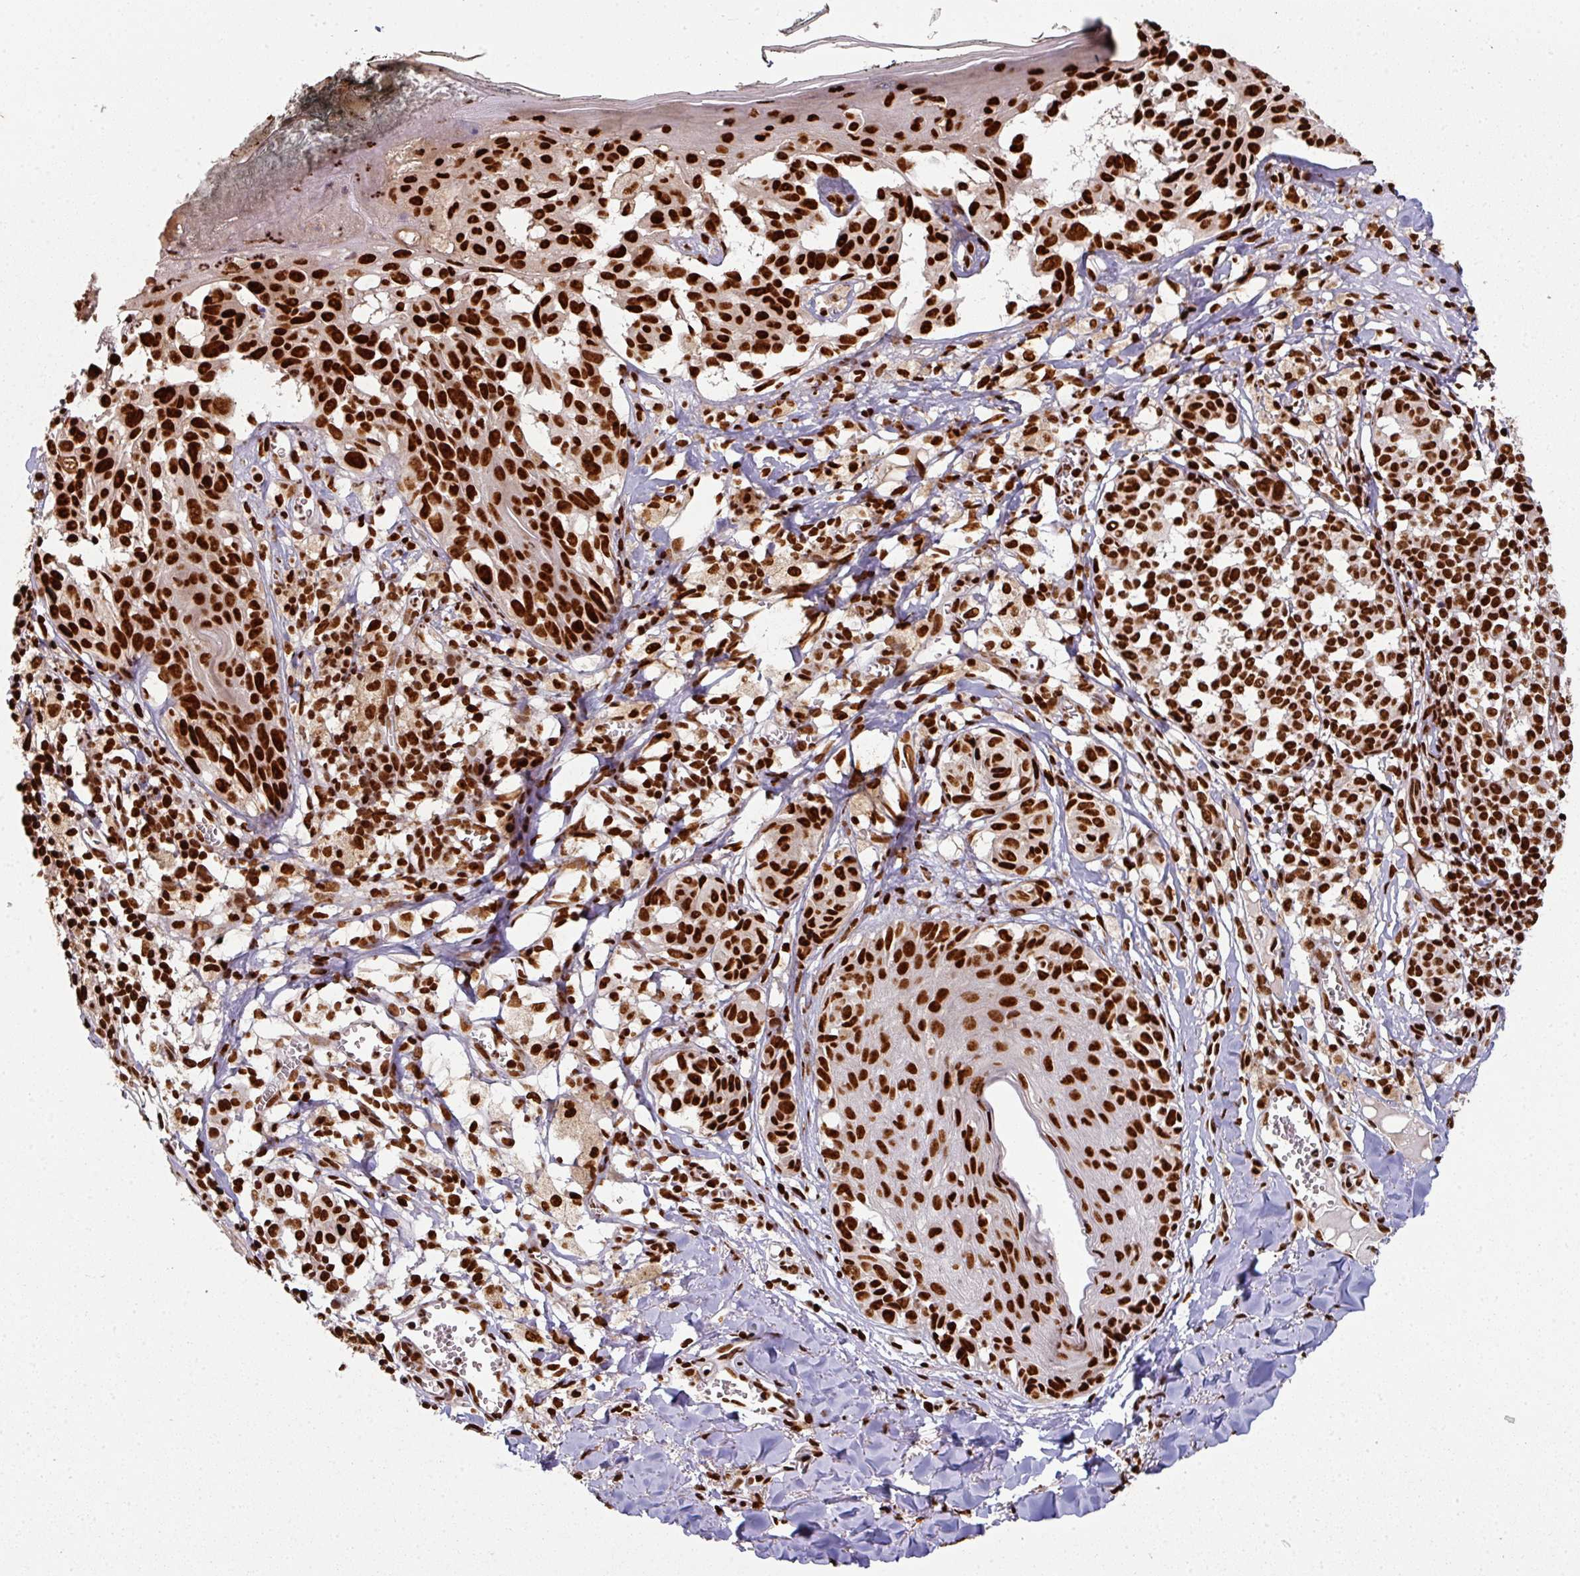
{"staining": {"intensity": "strong", "quantity": ">75%", "location": "nuclear"}, "tissue": "melanoma", "cell_type": "Tumor cells", "image_type": "cancer", "snomed": [{"axis": "morphology", "description": "Malignant melanoma, NOS"}, {"axis": "topography", "description": "Skin"}], "caption": "Malignant melanoma stained for a protein (brown) shows strong nuclear positive expression in approximately >75% of tumor cells.", "gene": "SIK3", "patient": {"sex": "female", "age": 43}}